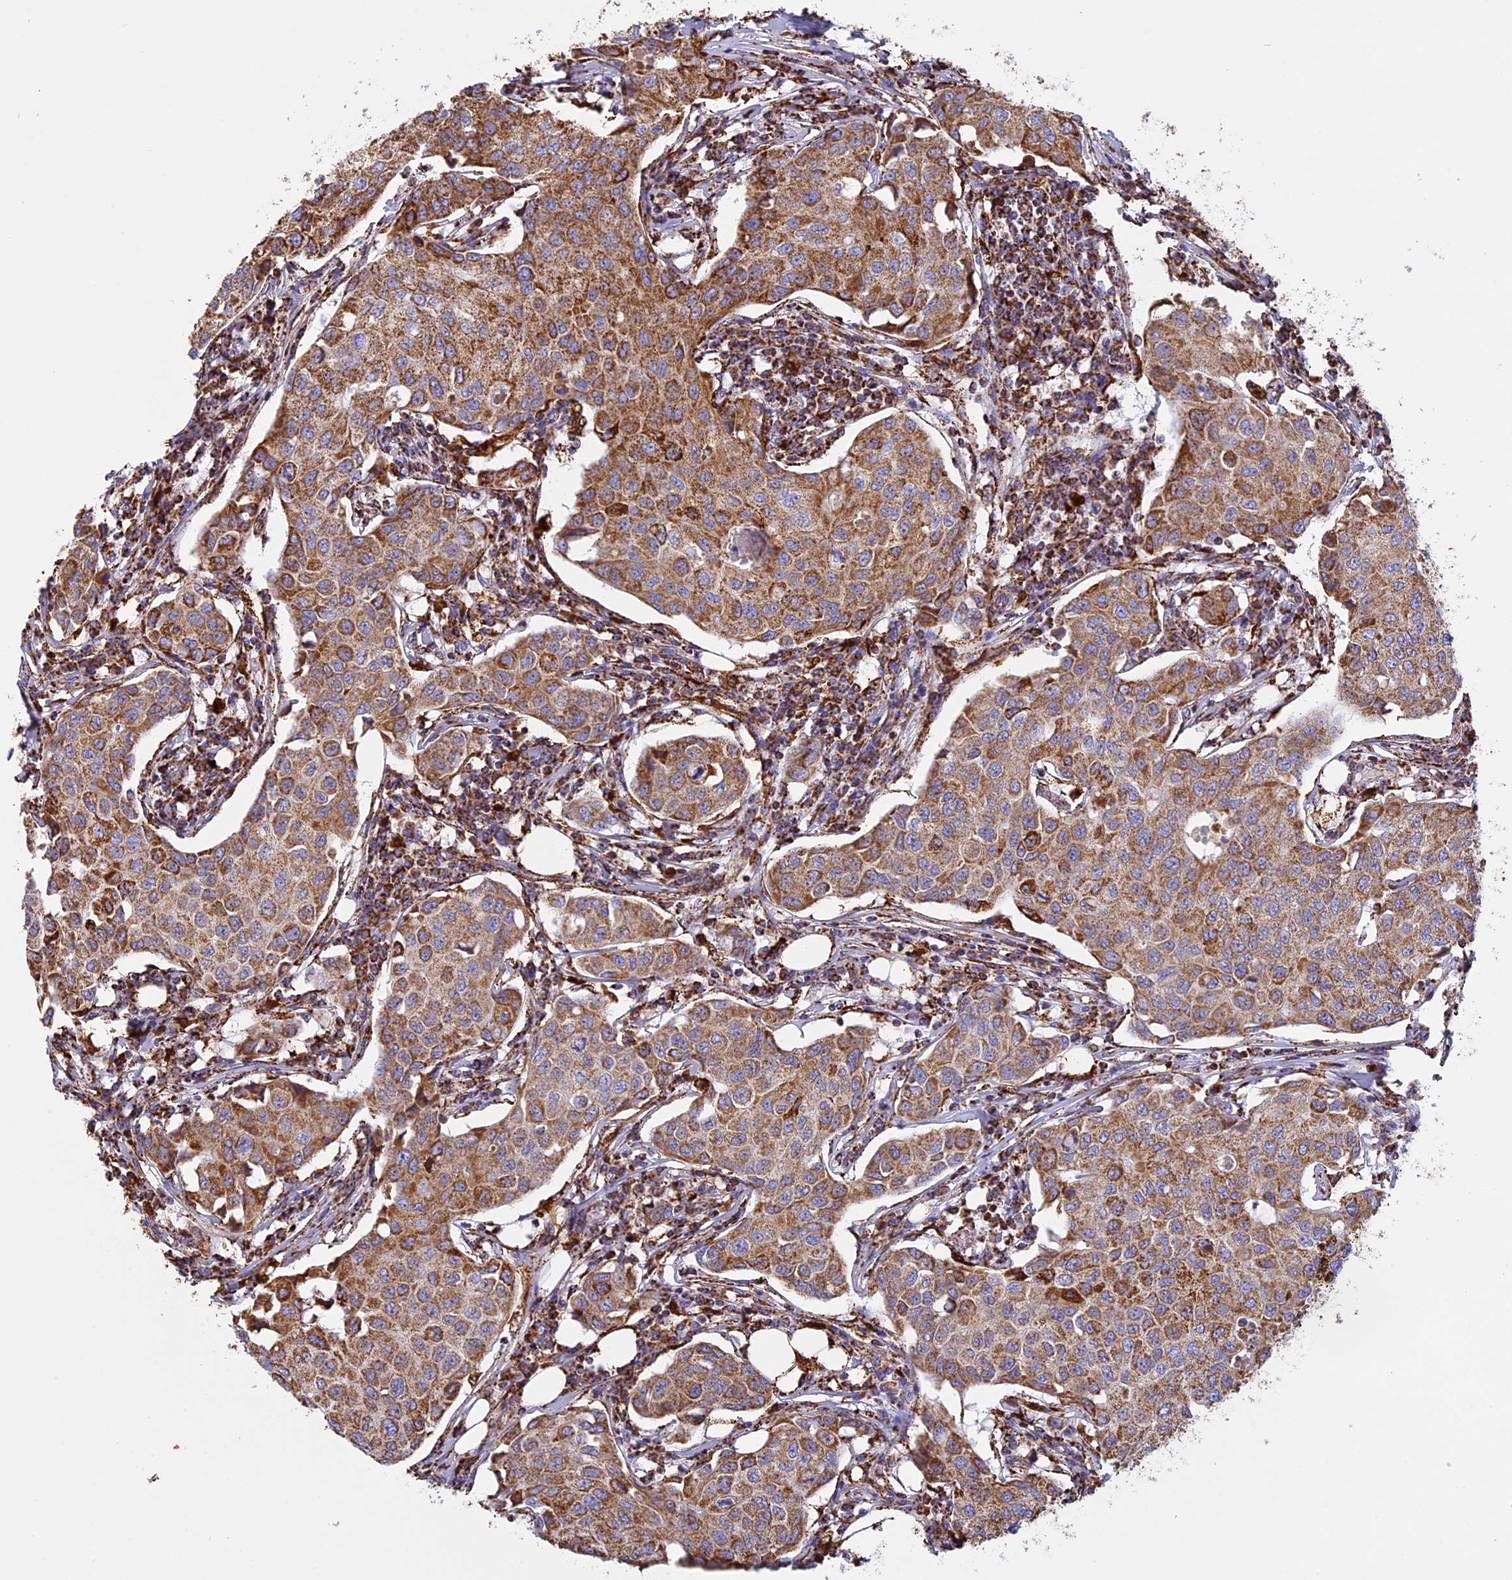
{"staining": {"intensity": "moderate", "quantity": ">75%", "location": "cytoplasmic/membranous"}, "tissue": "breast cancer", "cell_type": "Tumor cells", "image_type": "cancer", "snomed": [{"axis": "morphology", "description": "Duct carcinoma"}, {"axis": "topography", "description": "Breast"}], "caption": "A medium amount of moderate cytoplasmic/membranous expression is seen in about >75% of tumor cells in intraductal carcinoma (breast) tissue.", "gene": "KCNG1", "patient": {"sex": "female", "age": 80}}